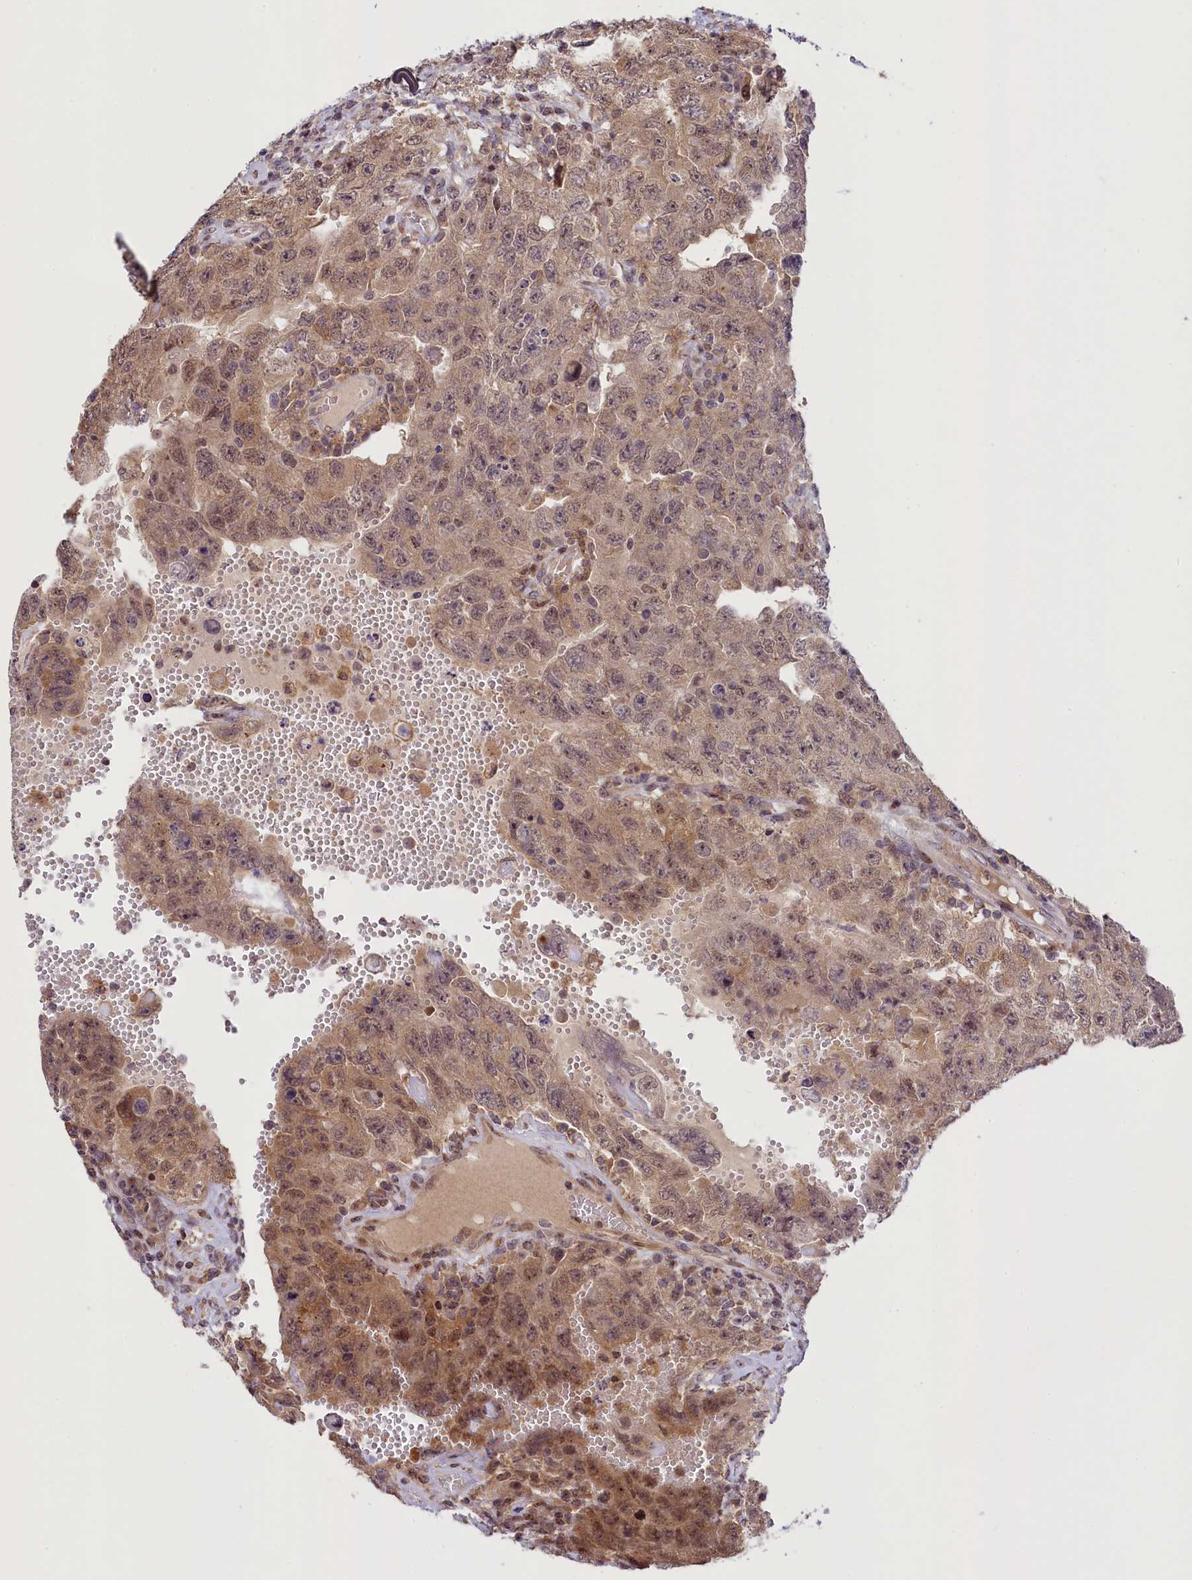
{"staining": {"intensity": "weak", "quantity": ">75%", "location": "cytoplasmic/membranous,nuclear"}, "tissue": "testis cancer", "cell_type": "Tumor cells", "image_type": "cancer", "snomed": [{"axis": "morphology", "description": "Carcinoma, Embryonal, NOS"}, {"axis": "topography", "description": "Testis"}], "caption": "Testis cancer was stained to show a protein in brown. There is low levels of weak cytoplasmic/membranous and nuclear positivity in approximately >75% of tumor cells.", "gene": "RBBP8", "patient": {"sex": "male", "age": 26}}